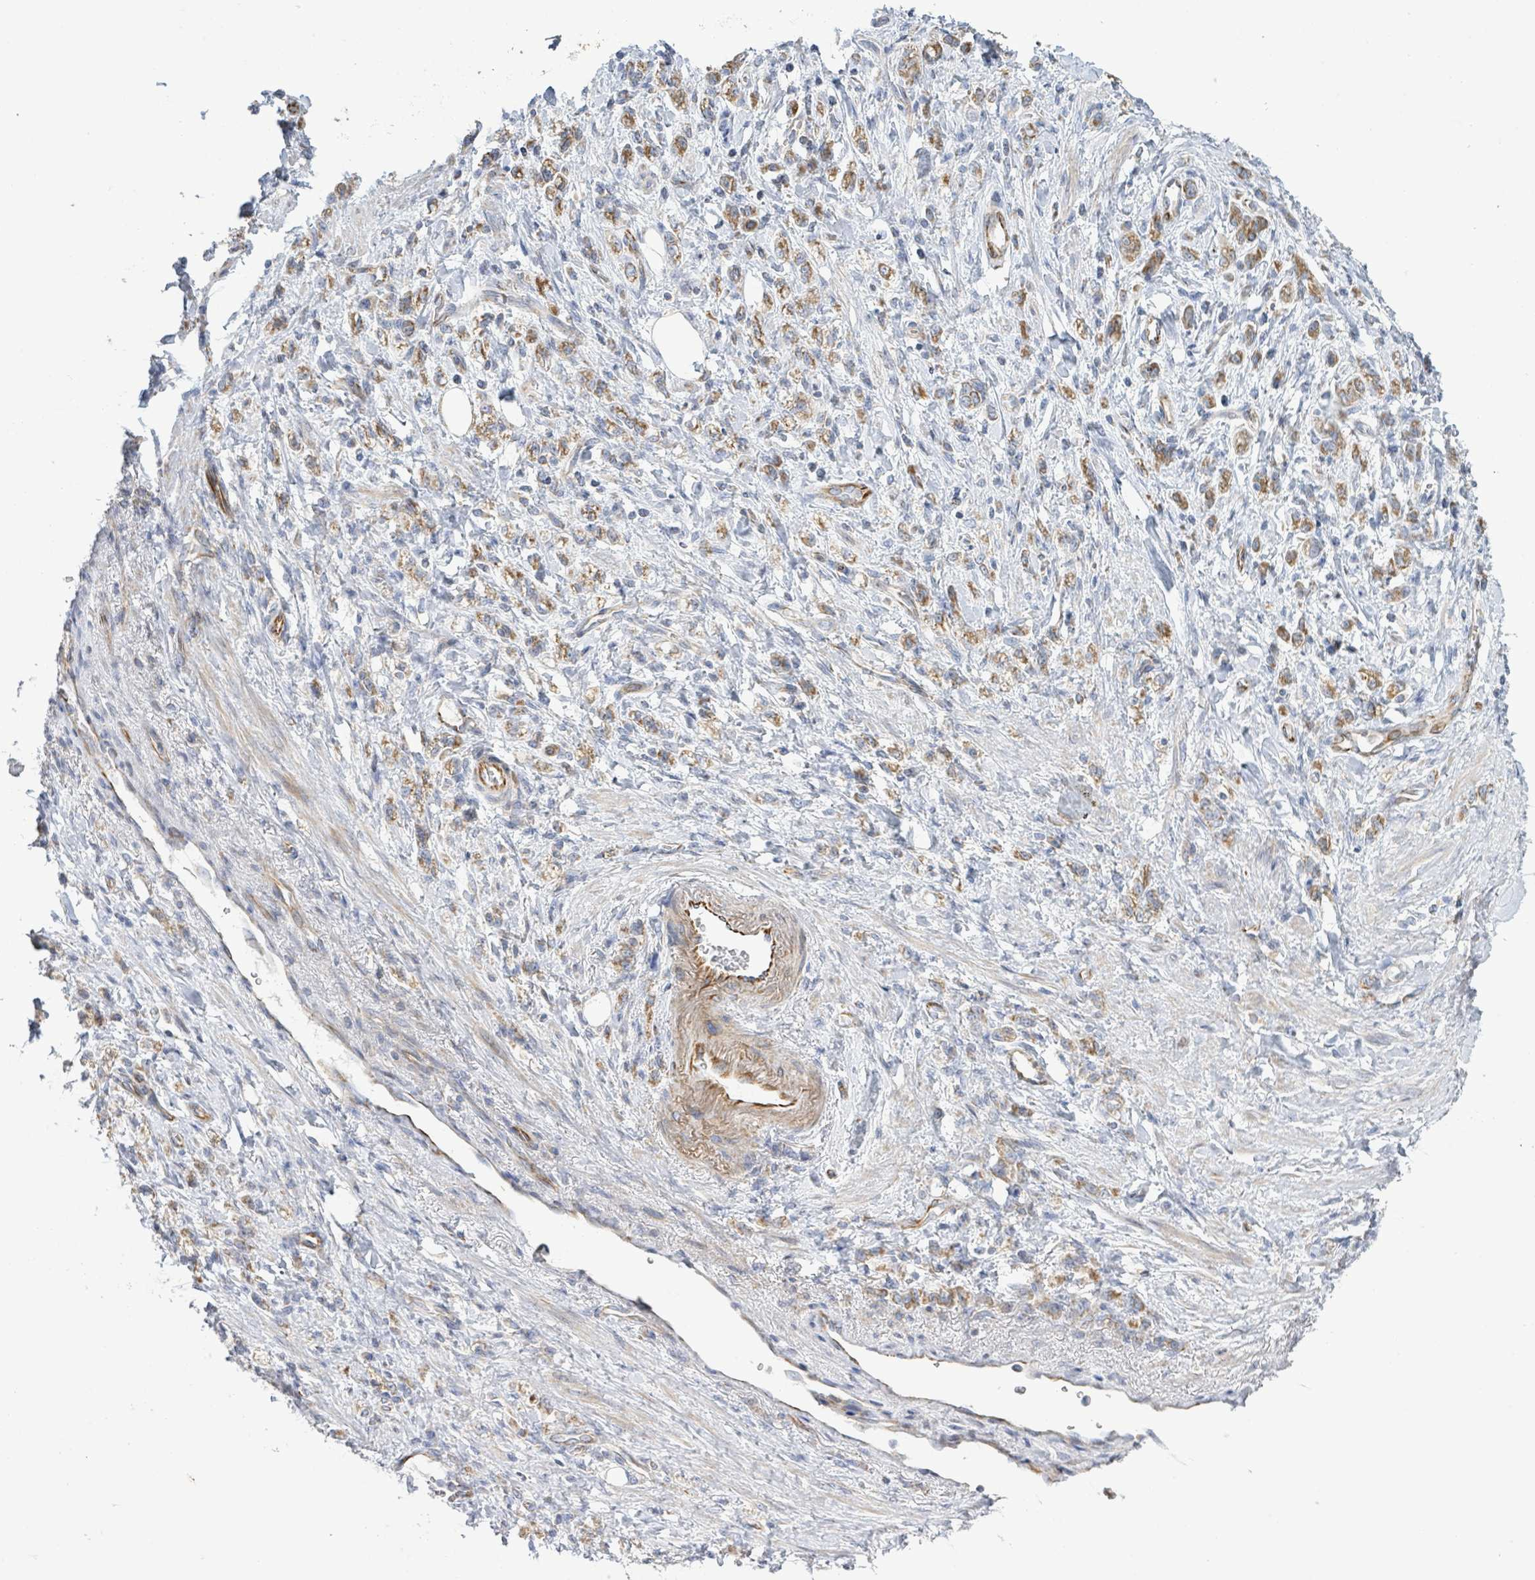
{"staining": {"intensity": "moderate", "quantity": ">75%", "location": "cytoplasmic/membranous"}, "tissue": "stomach cancer", "cell_type": "Tumor cells", "image_type": "cancer", "snomed": [{"axis": "morphology", "description": "Adenocarcinoma, NOS"}, {"axis": "topography", "description": "Stomach"}], "caption": "Stomach cancer (adenocarcinoma) stained with a protein marker shows moderate staining in tumor cells.", "gene": "ALG12", "patient": {"sex": "male", "age": 77}}